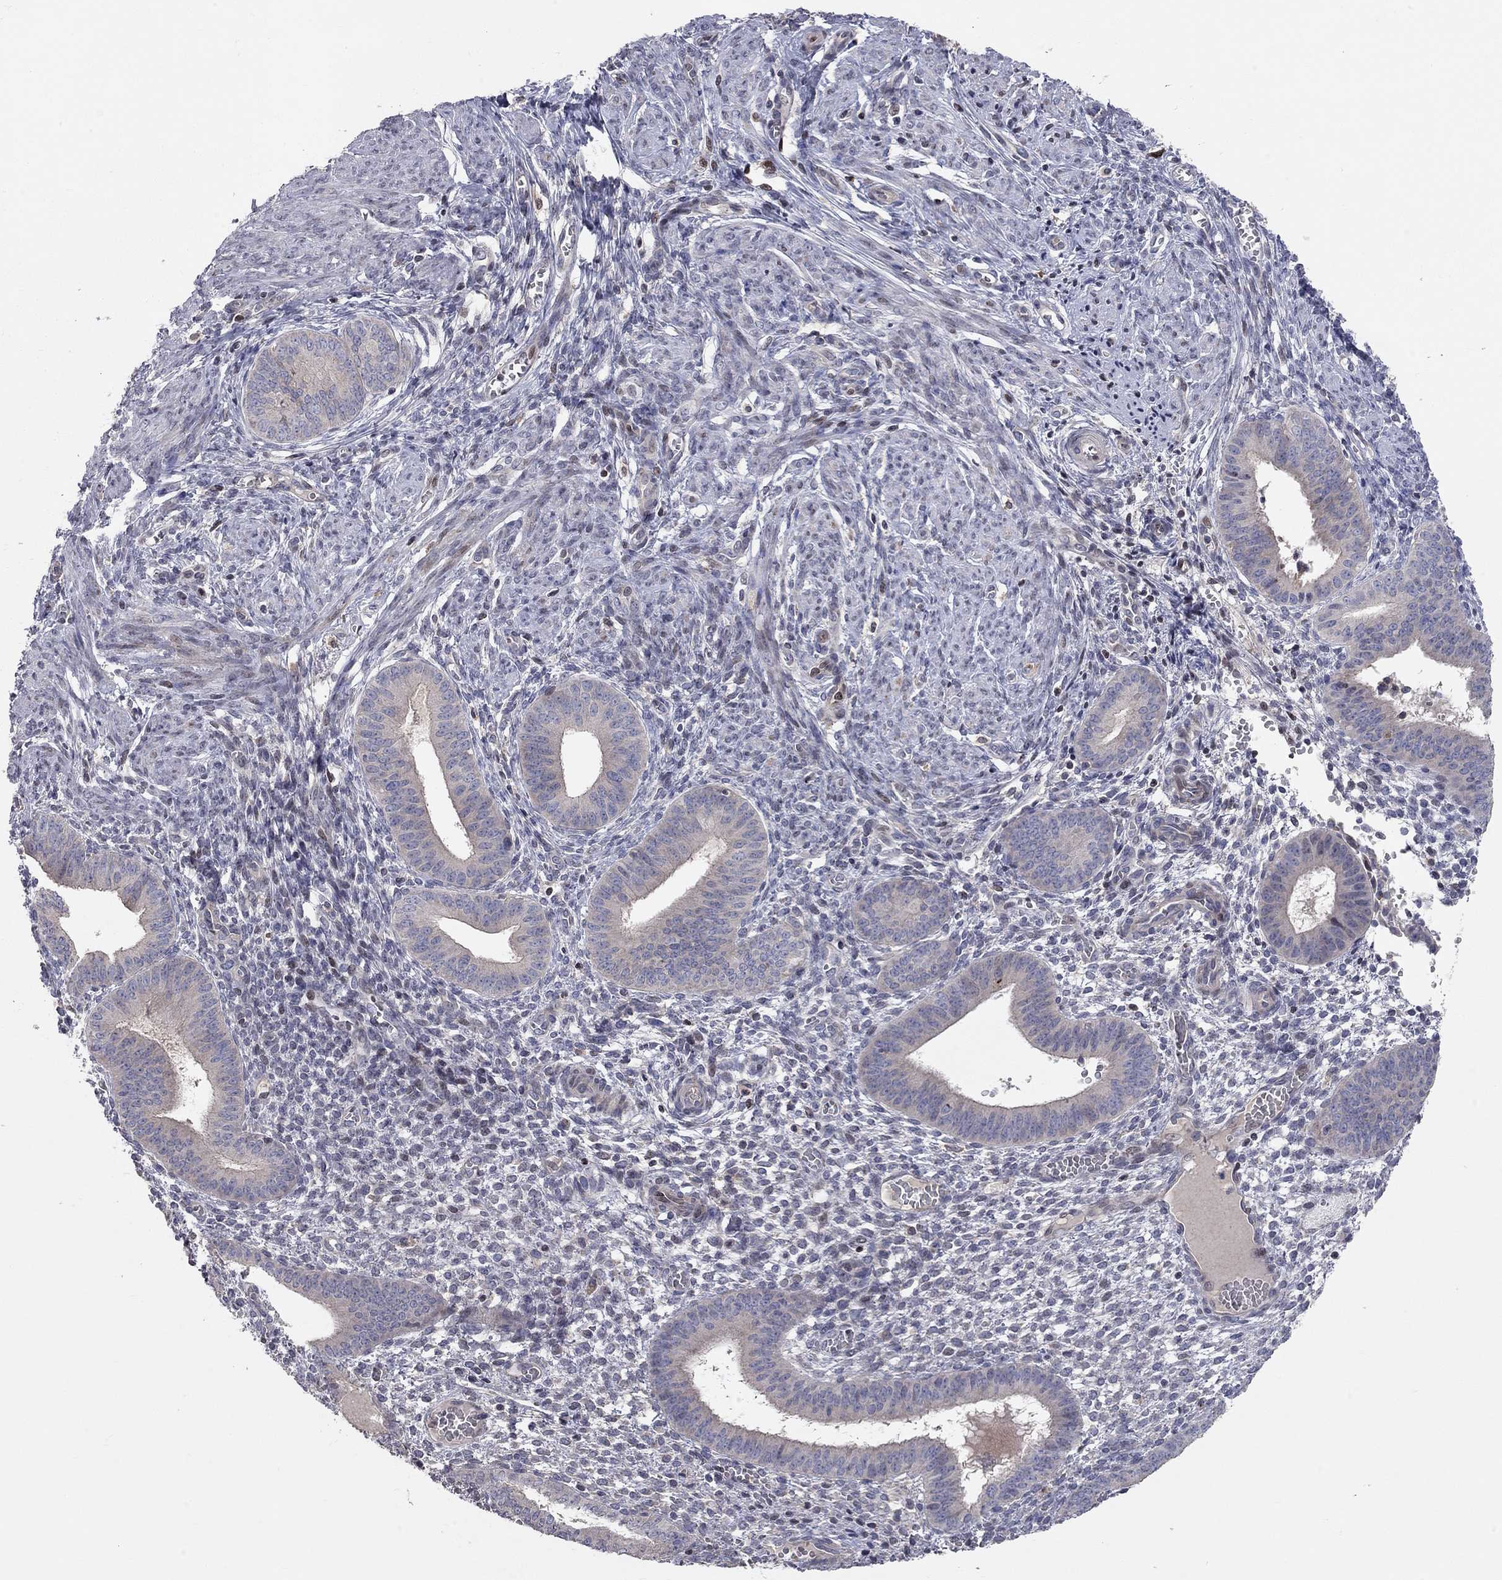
{"staining": {"intensity": "negative", "quantity": "none", "location": "none"}, "tissue": "endometrium", "cell_type": "Cells in endometrial stroma", "image_type": "normal", "snomed": [{"axis": "morphology", "description": "Normal tissue, NOS"}, {"axis": "topography", "description": "Endometrium"}], "caption": "Cells in endometrial stroma show no significant protein expression in unremarkable endometrium.", "gene": "ERN2", "patient": {"sex": "female", "age": 42}}